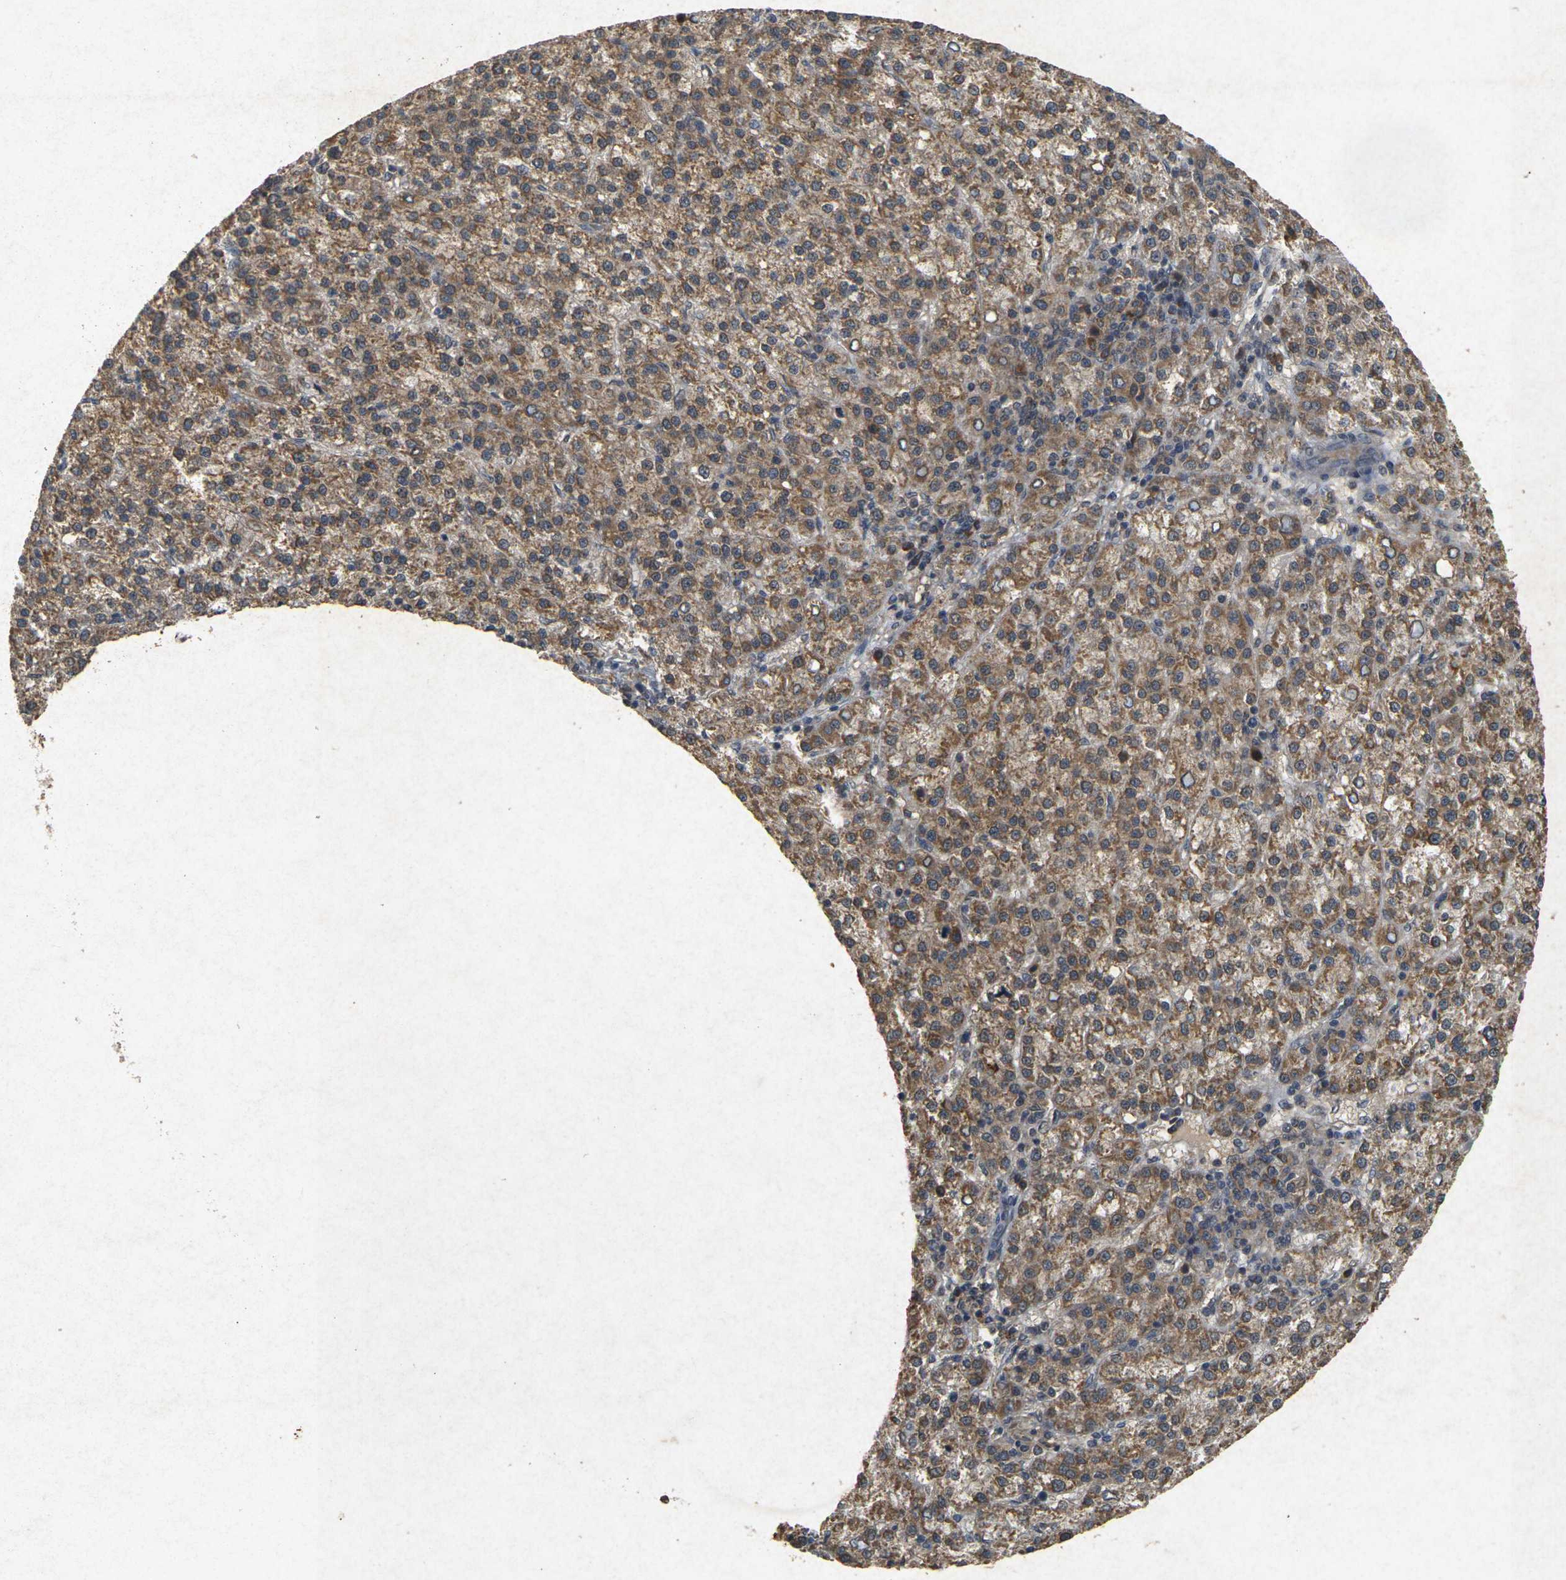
{"staining": {"intensity": "moderate", "quantity": ">75%", "location": "cytoplasmic/membranous"}, "tissue": "liver cancer", "cell_type": "Tumor cells", "image_type": "cancer", "snomed": [{"axis": "morphology", "description": "Carcinoma, Hepatocellular, NOS"}, {"axis": "topography", "description": "Liver"}], "caption": "Tumor cells reveal moderate cytoplasmic/membranous staining in about >75% of cells in liver cancer (hepatocellular carcinoma).", "gene": "ERN1", "patient": {"sex": "female", "age": 58}}